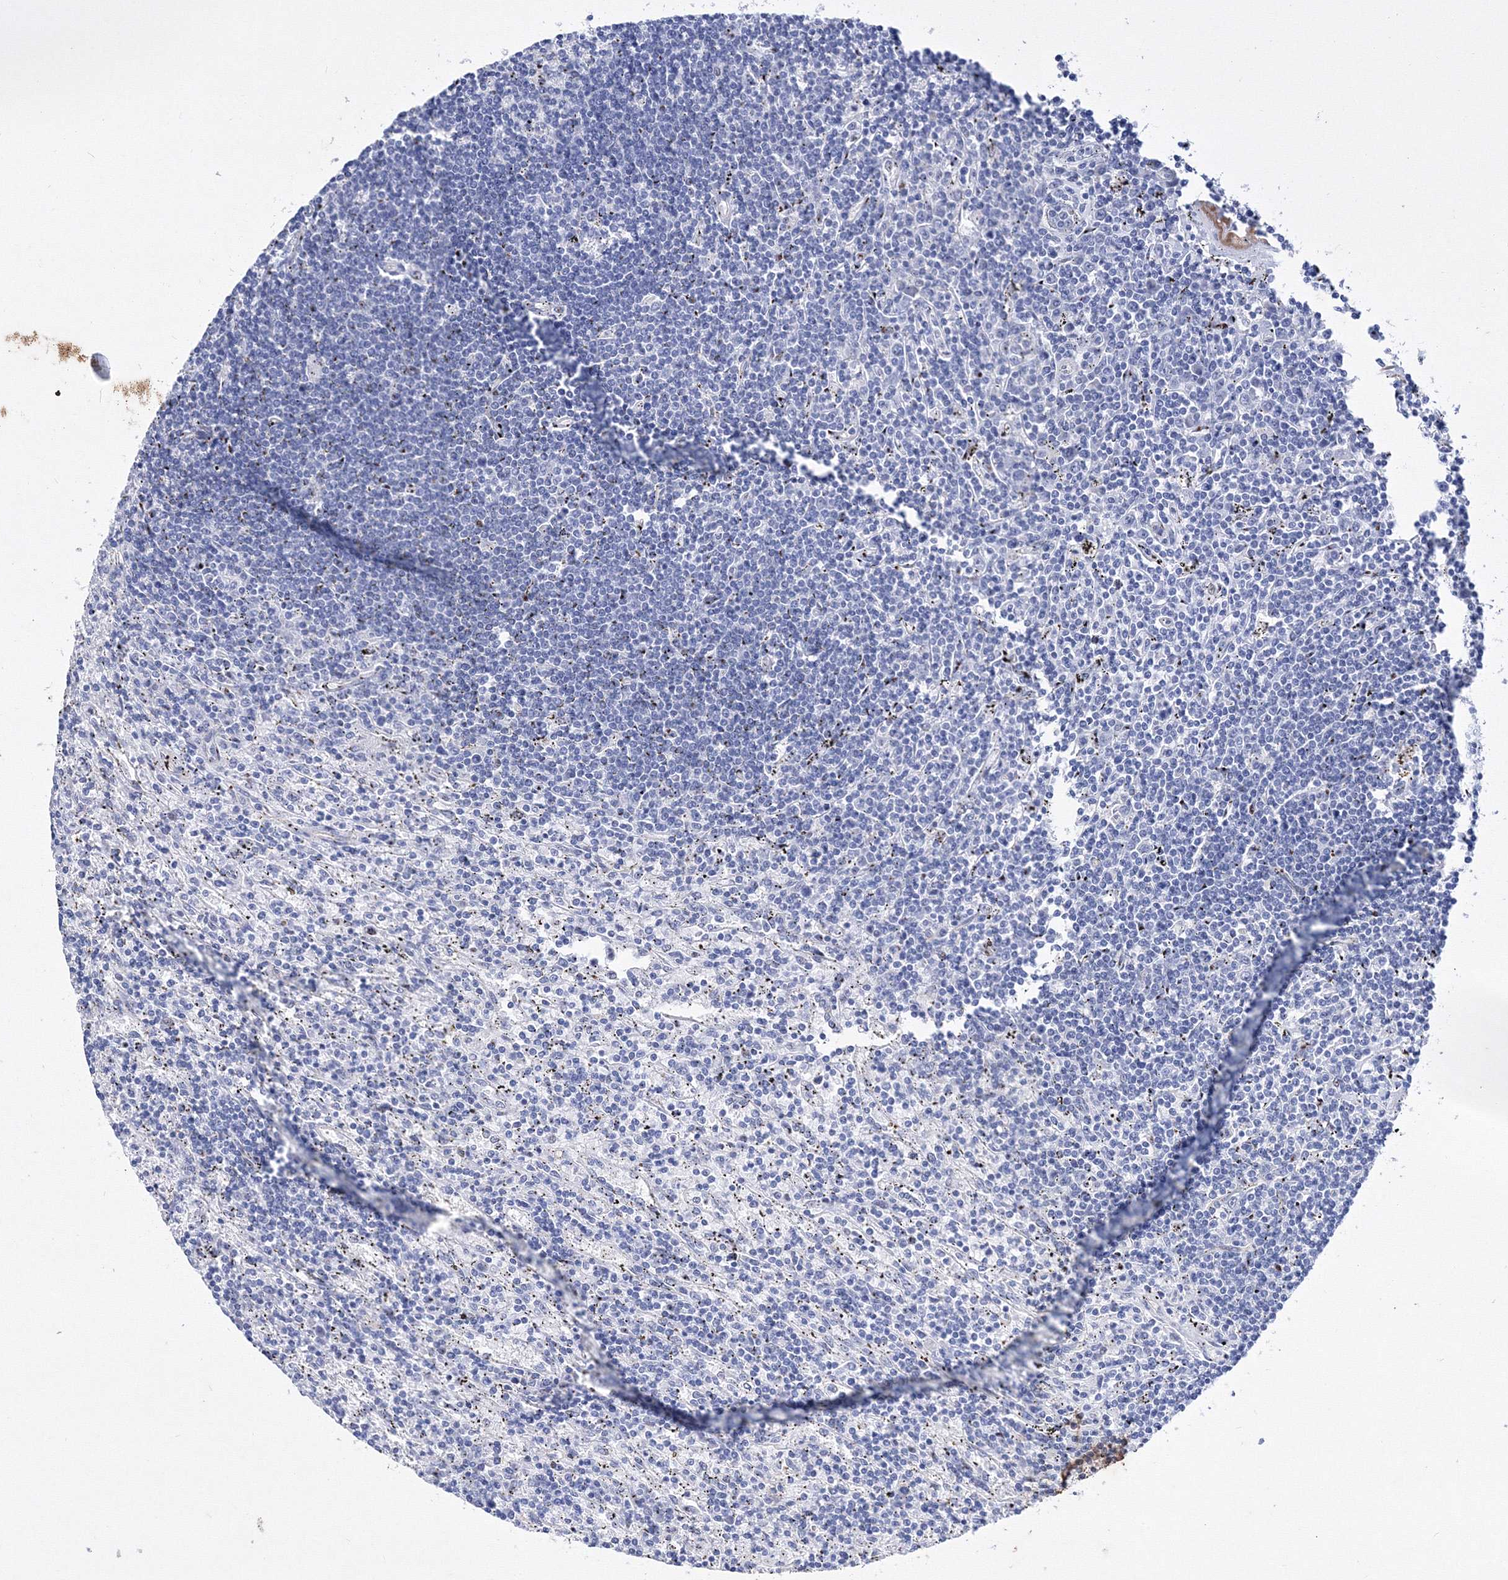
{"staining": {"intensity": "negative", "quantity": "none", "location": "none"}, "tissue": "lymphoma", "cell_type": "Tumor cells", "image_type": "cancer", "snomed": [{"axis": "morphology", "description": "Malignant lymphoma, non-Hodgkin's type, Low grade"}, {"axis": "topography", "description": "Spleen"}], "caption": "This is an immunohistochemistry (IHC) micrograph of malignant lymphoma, non-Hodgkin's type (low-grade). There is no expression in tumor cells.", "gene": "GPN1", "patient": {"sex": "male", "age": 76}}